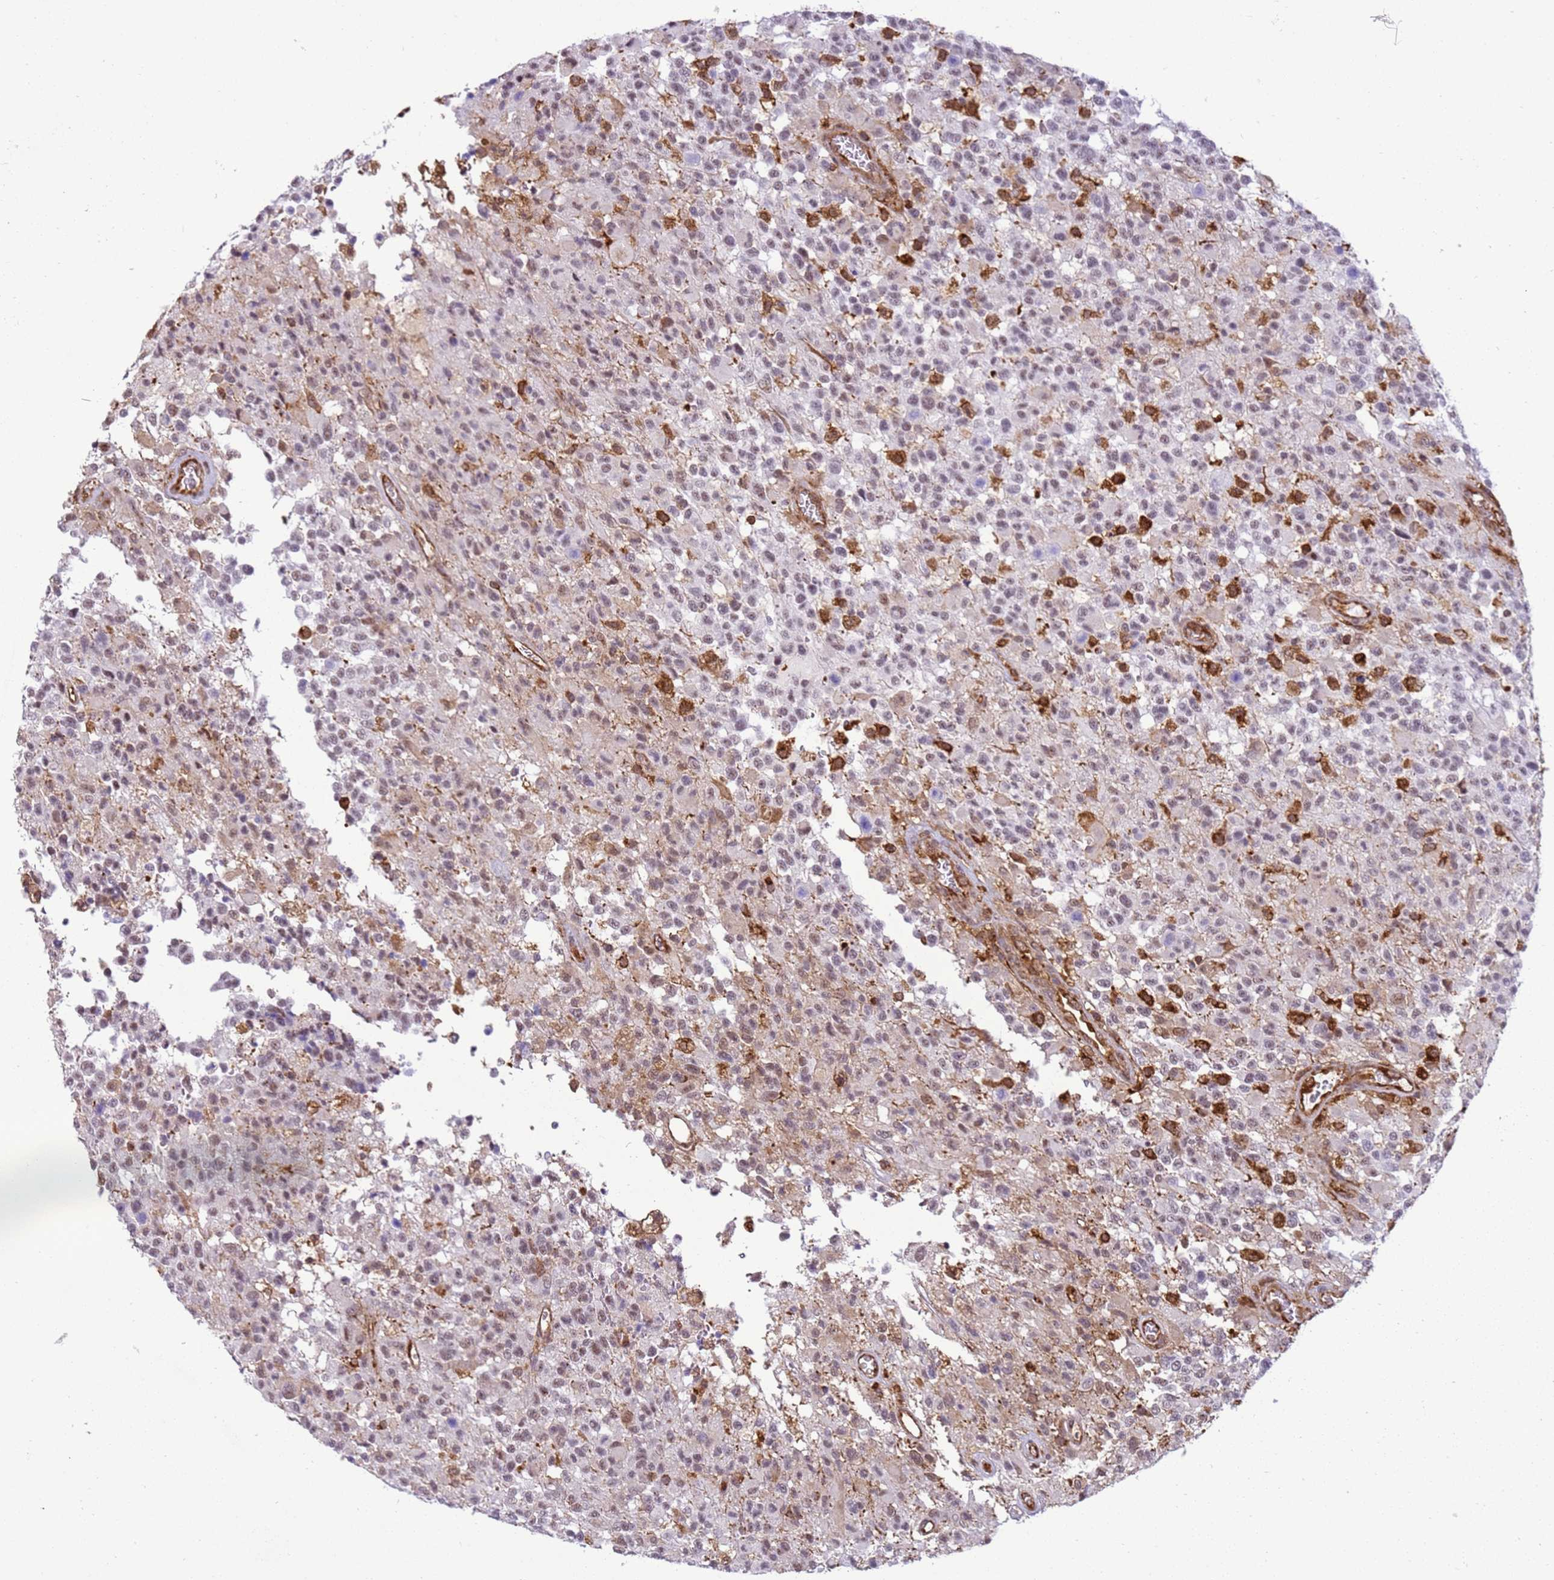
{"staining": {"intensity": "strong", "quantity": "<25%", "location": "cytoplasmic/membranous"}, "tissue": "glioma", "cell_type": "Tumor cells", "image_type": "cancer", "snomed": [{"axis": "morphology", "description": "Glioma, malignant, High grade"}, {"axis": "morphology", "description": "Glioblastoma, NOS"}, {"axis": "topography", "description": "Brain"}], "caption": "Strong cytoplasmic/membranous positivity for a protein is identified in about <25% of tumor cells of malignant glioma (high-grade) using IHC.", "gene": "GABRE", "patient": {"sex": "male", "age": 60}}